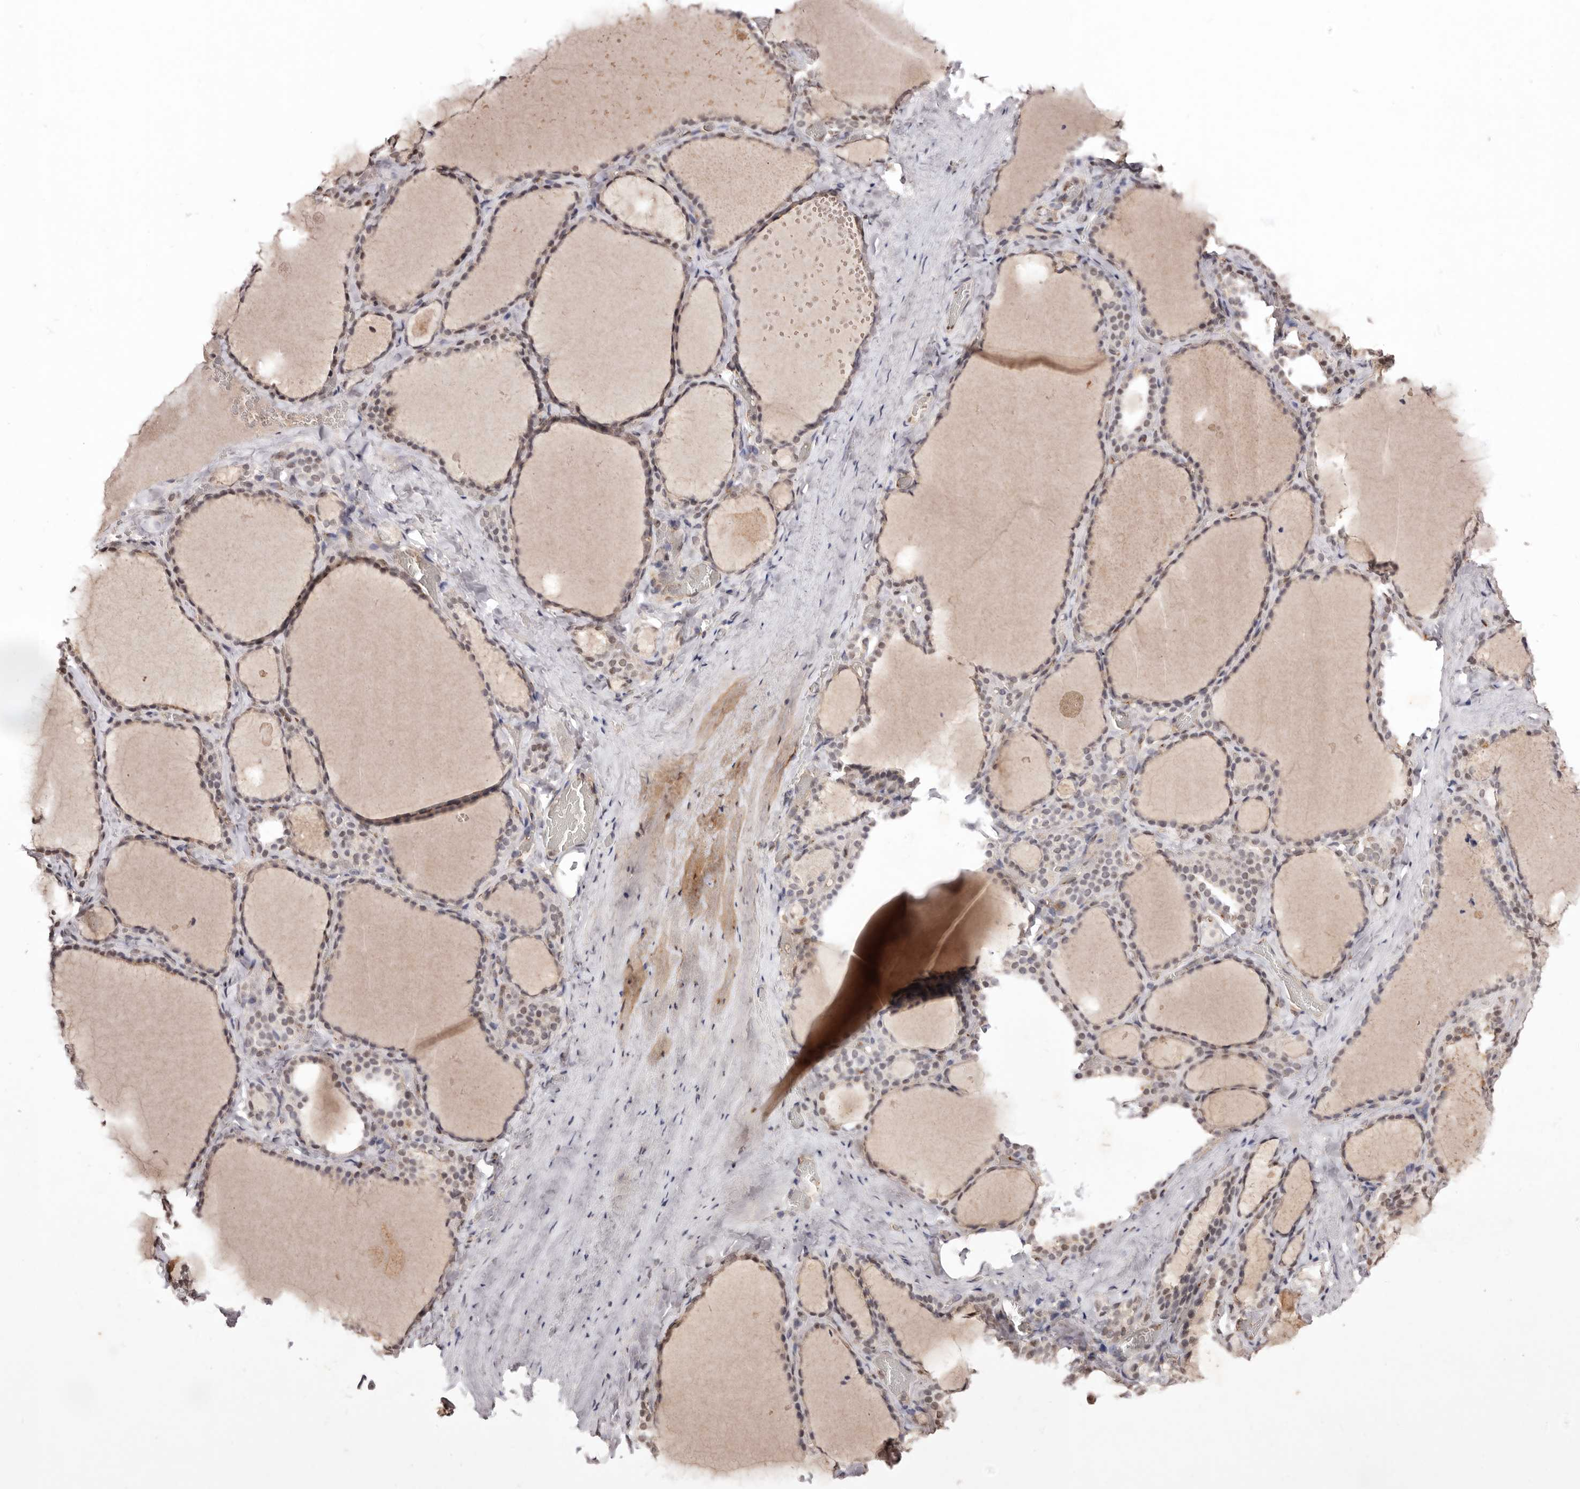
{"staining": {"intensity": "weak", "quantity": ">75%", "location": "nuclear"}, "tissue": "thyroid gland", "cell_type": "Glandular cells", "image_type": "normal", "snomed": [{"axis": "morphology", "description": "Normal tissue, NOS"}, {"axis": "topography", "description": "Thyroid gland"}], "caption": "Weak nuclear staining is appreciated in about >75% of glandular cells in normal thyroid gland. The protein is stained brown, and the nuclei are stained in blue (DAB (3,3'-diaminobenzidine) IHC with brightfield microscopy, high magnification).", "gene": "NOTCH1", "patient": {"sex": "female", "age": 22}}